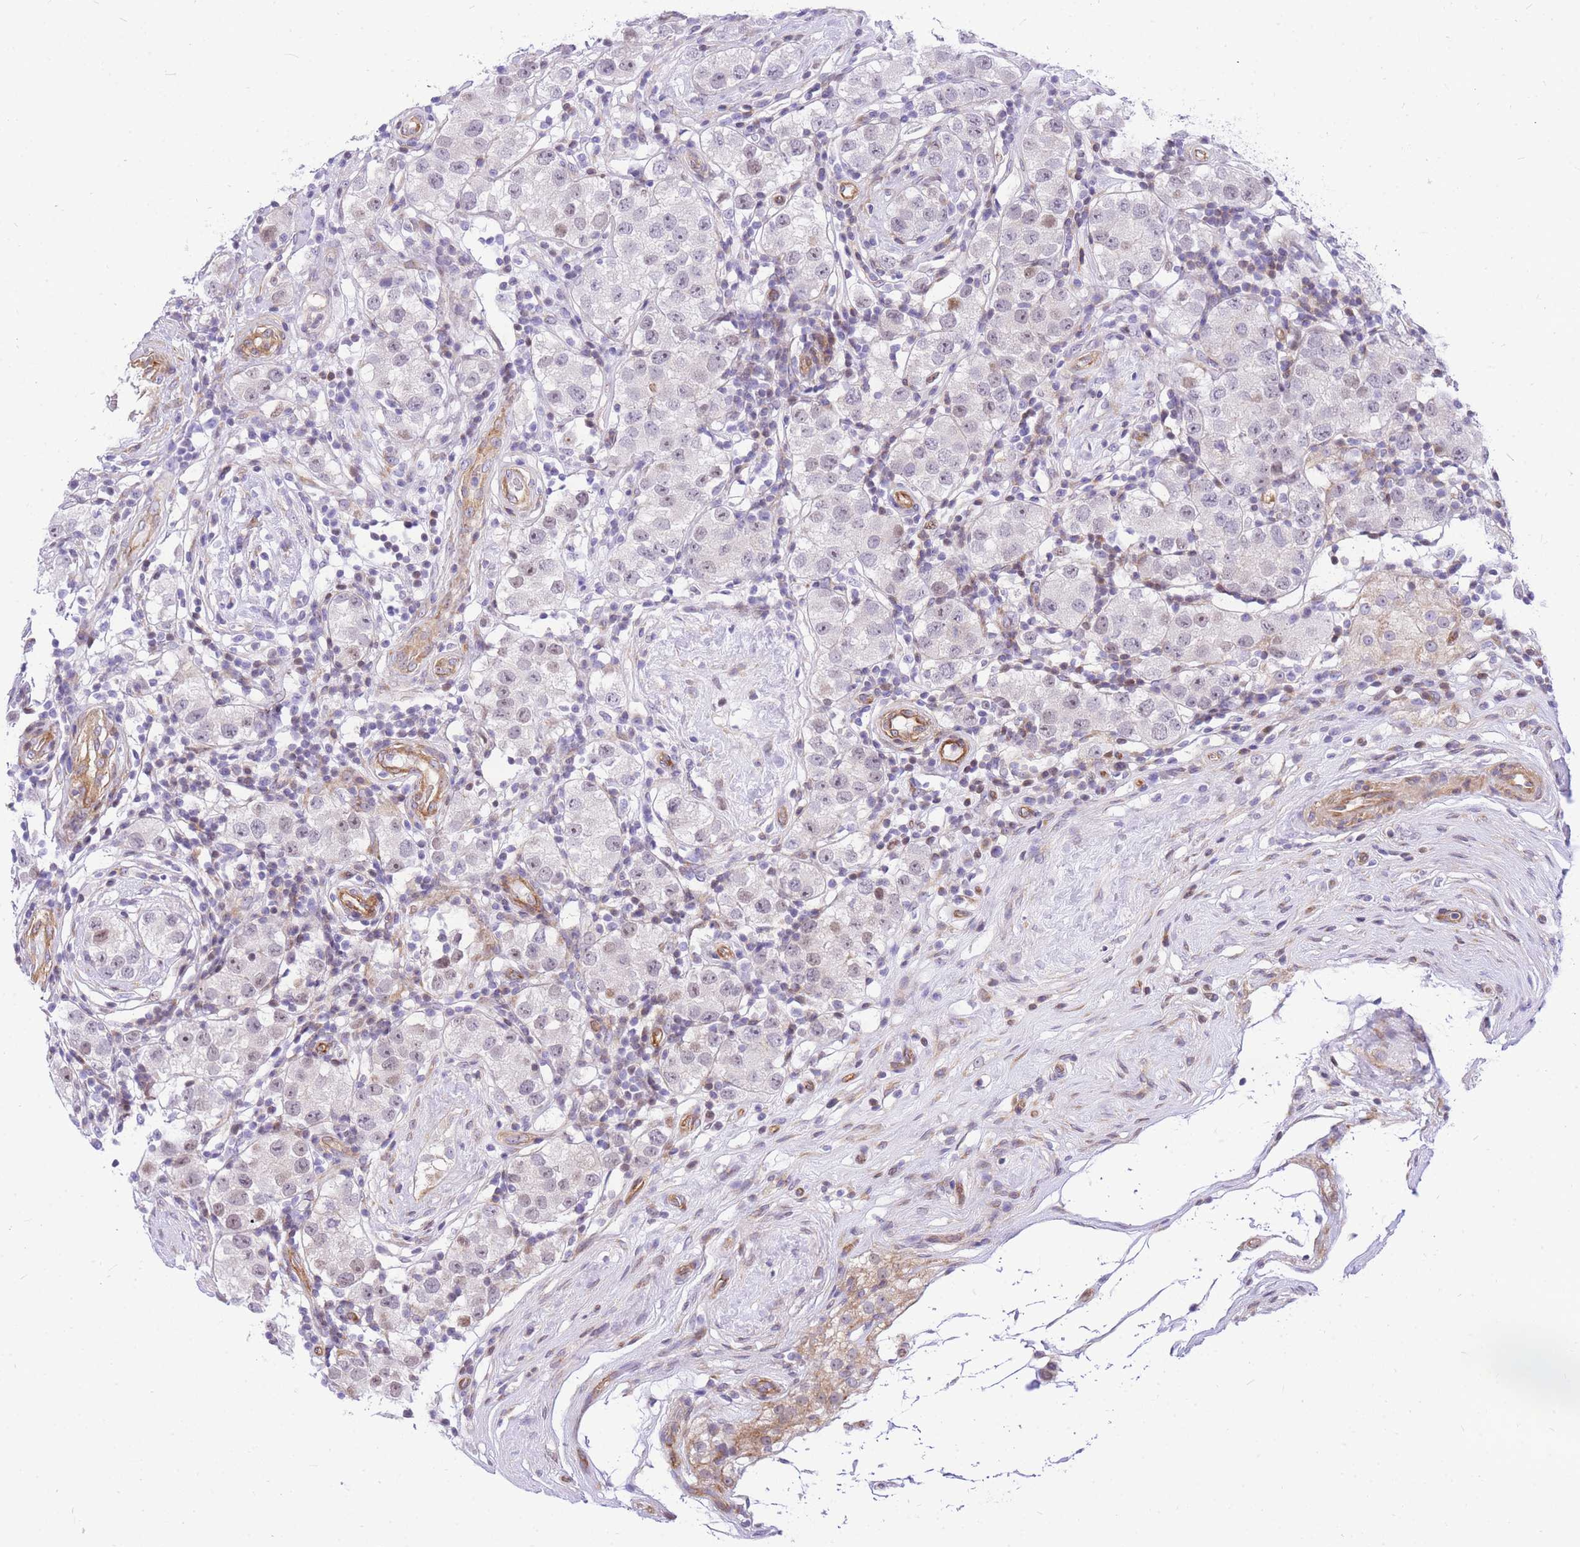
{"staining": {"intensity": "weak", "quantity": "25%-75%", "location": "nuclear"}, "tissue": "testis cancer", "cell_type": "Tumor cells", "image_type": "cancer", "snomed": [{"axis": "morphology", "description": "Seminoma, NOS"}, {"axis": "topography", "description": "Testis"}], "caption": "A photomicrograph of human seminoma (testis) stained for a protein demonstrates weak nuclear brown staining in tumor cells.", "gene": "S100PBP", "patient": {"sex": "male", "age": 34}}